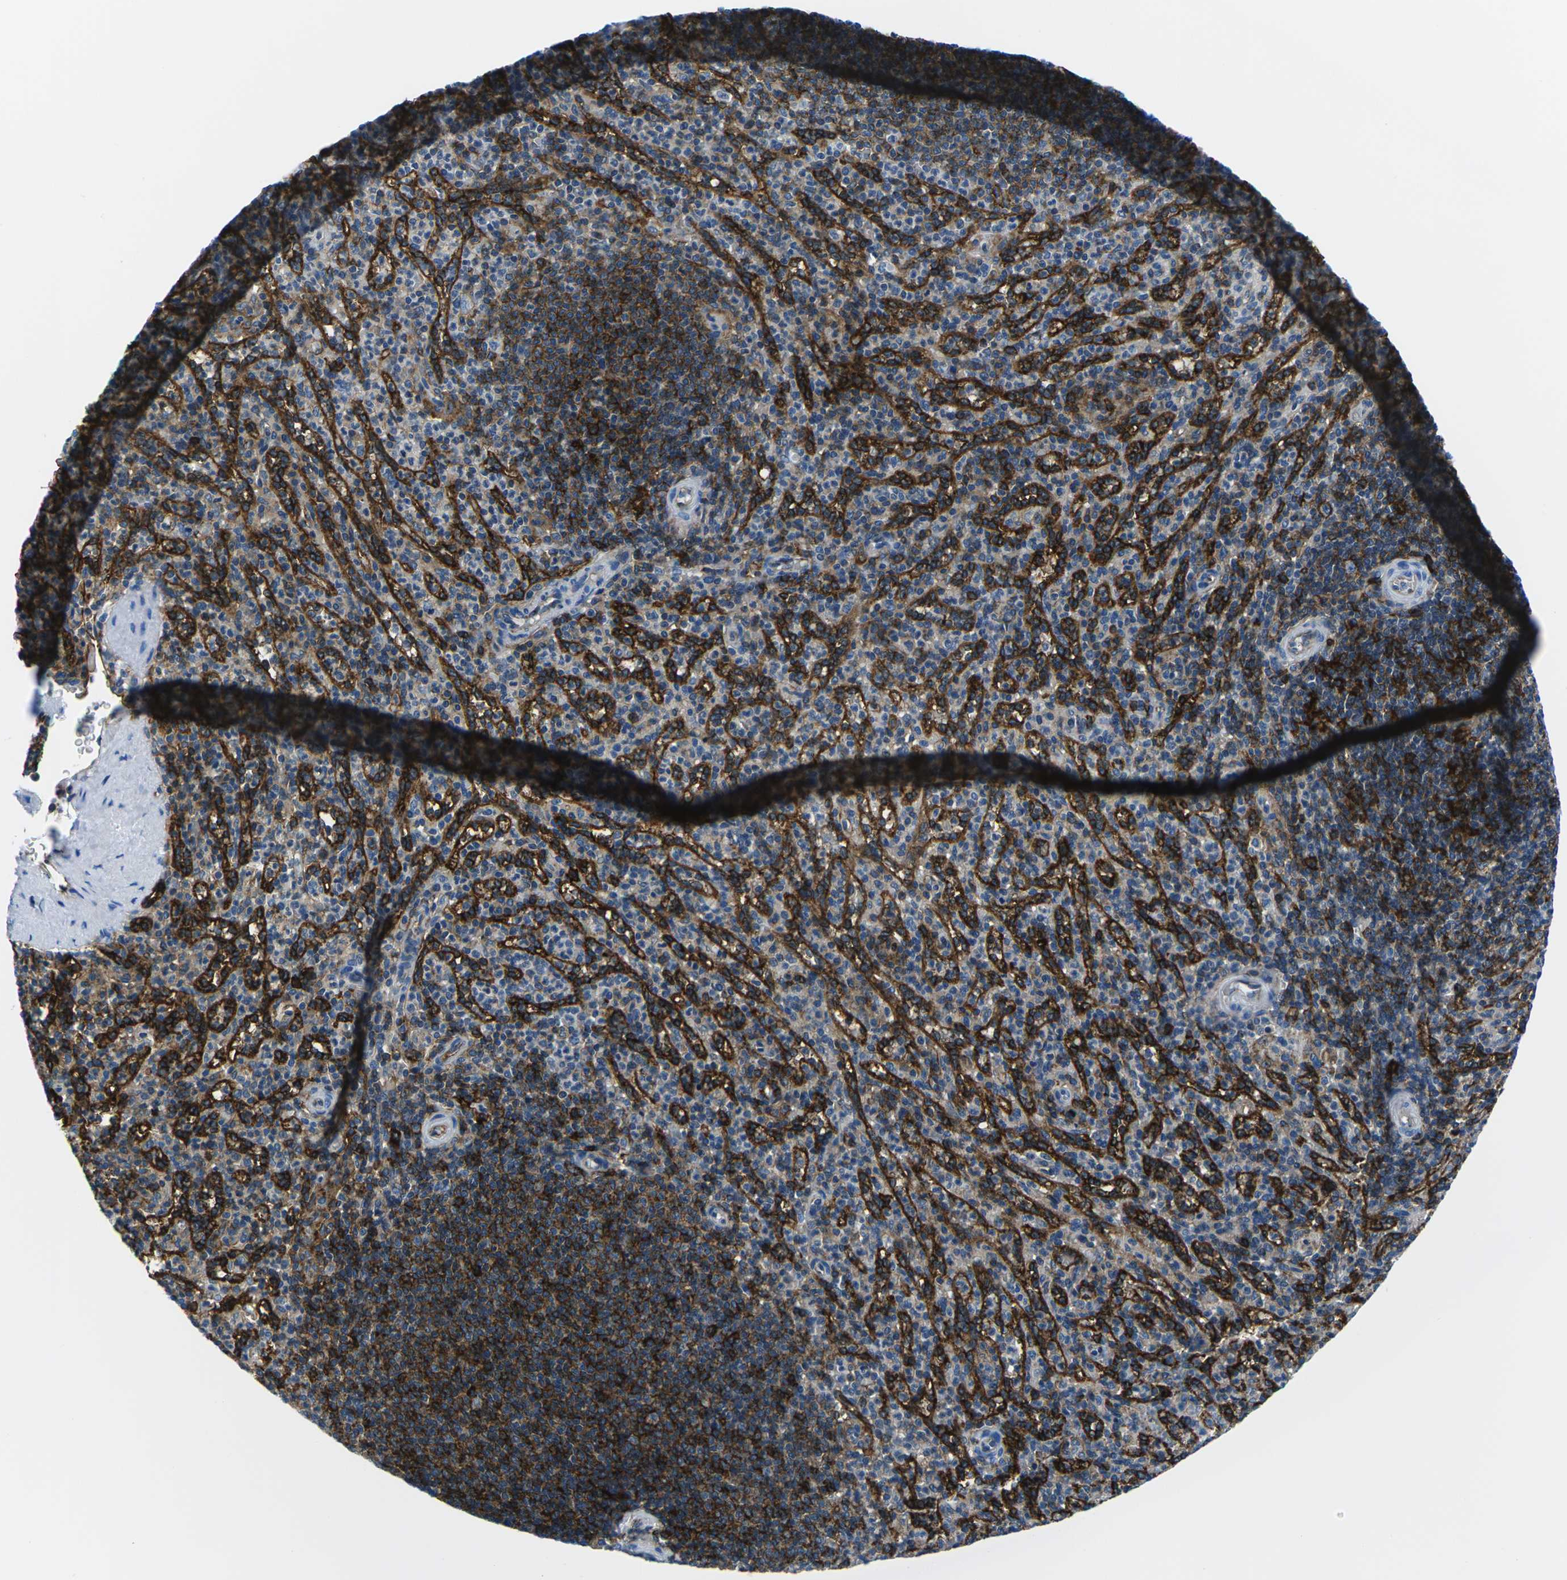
{"staining": {"intensity": "weak", "quantity": "<25%", "location": "cytoplasmic/membranous"}, "tissue": "spleen", "cell_type": "Cells in red pulp", "image_type": "normal", "snomed": [{"axis": "morphology", "description": "Normal tissue, NOS"}, {"axis": "topography", "description": "Spleen"}], "caption": "IHC of unremarkable human spleen displays no staining in cells in red pulp. Nuclei are stained in blue.", "gene": "SOCS4", "patient": {"sex": "male", "age": 36}}